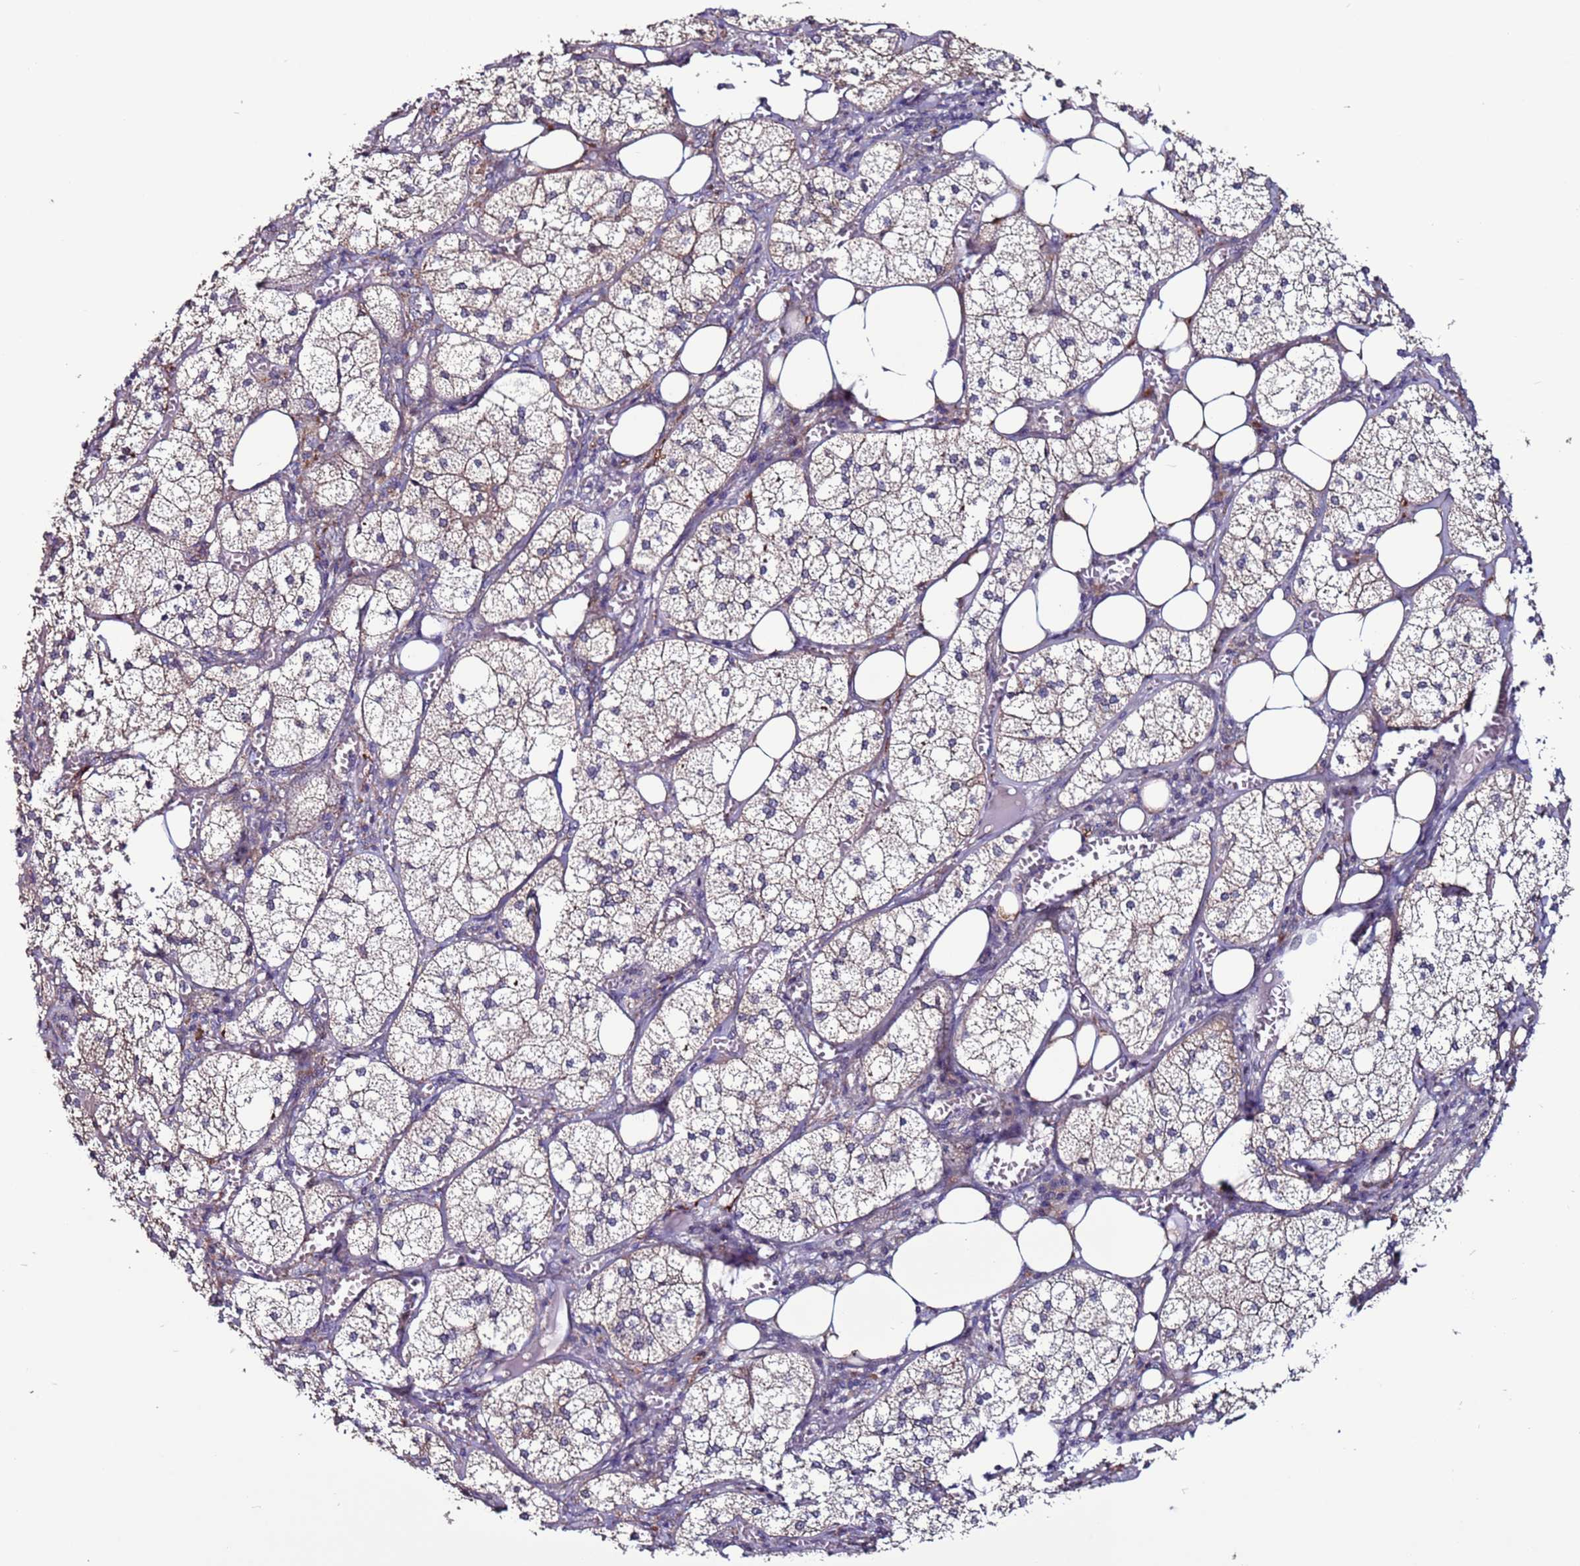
{"staining": {"intensity": "moderate", "quantity": "25%-75%", "location": "cytoplasmic/membranous"}, "tissue": "adrenal gland", "cell_type": "Glandular cells", "image_type": "normal", "snomed": [{"axis": "morphology", "description": "Normal tissue, NOS"}, {"axis": "topography", "description": "Adrenal gland"}], "caption": "Immunohistochemical staining of unremarkable adrenal gland shows medium levels of moderate cytoplasmic/membranous staining in about 25%-75% of glandular cells. Ihc stains the protein of interest in brown and the nuclei are stained blue.", "gene": "GAREM1", "patient": {"sex": "female", "age": 61}}